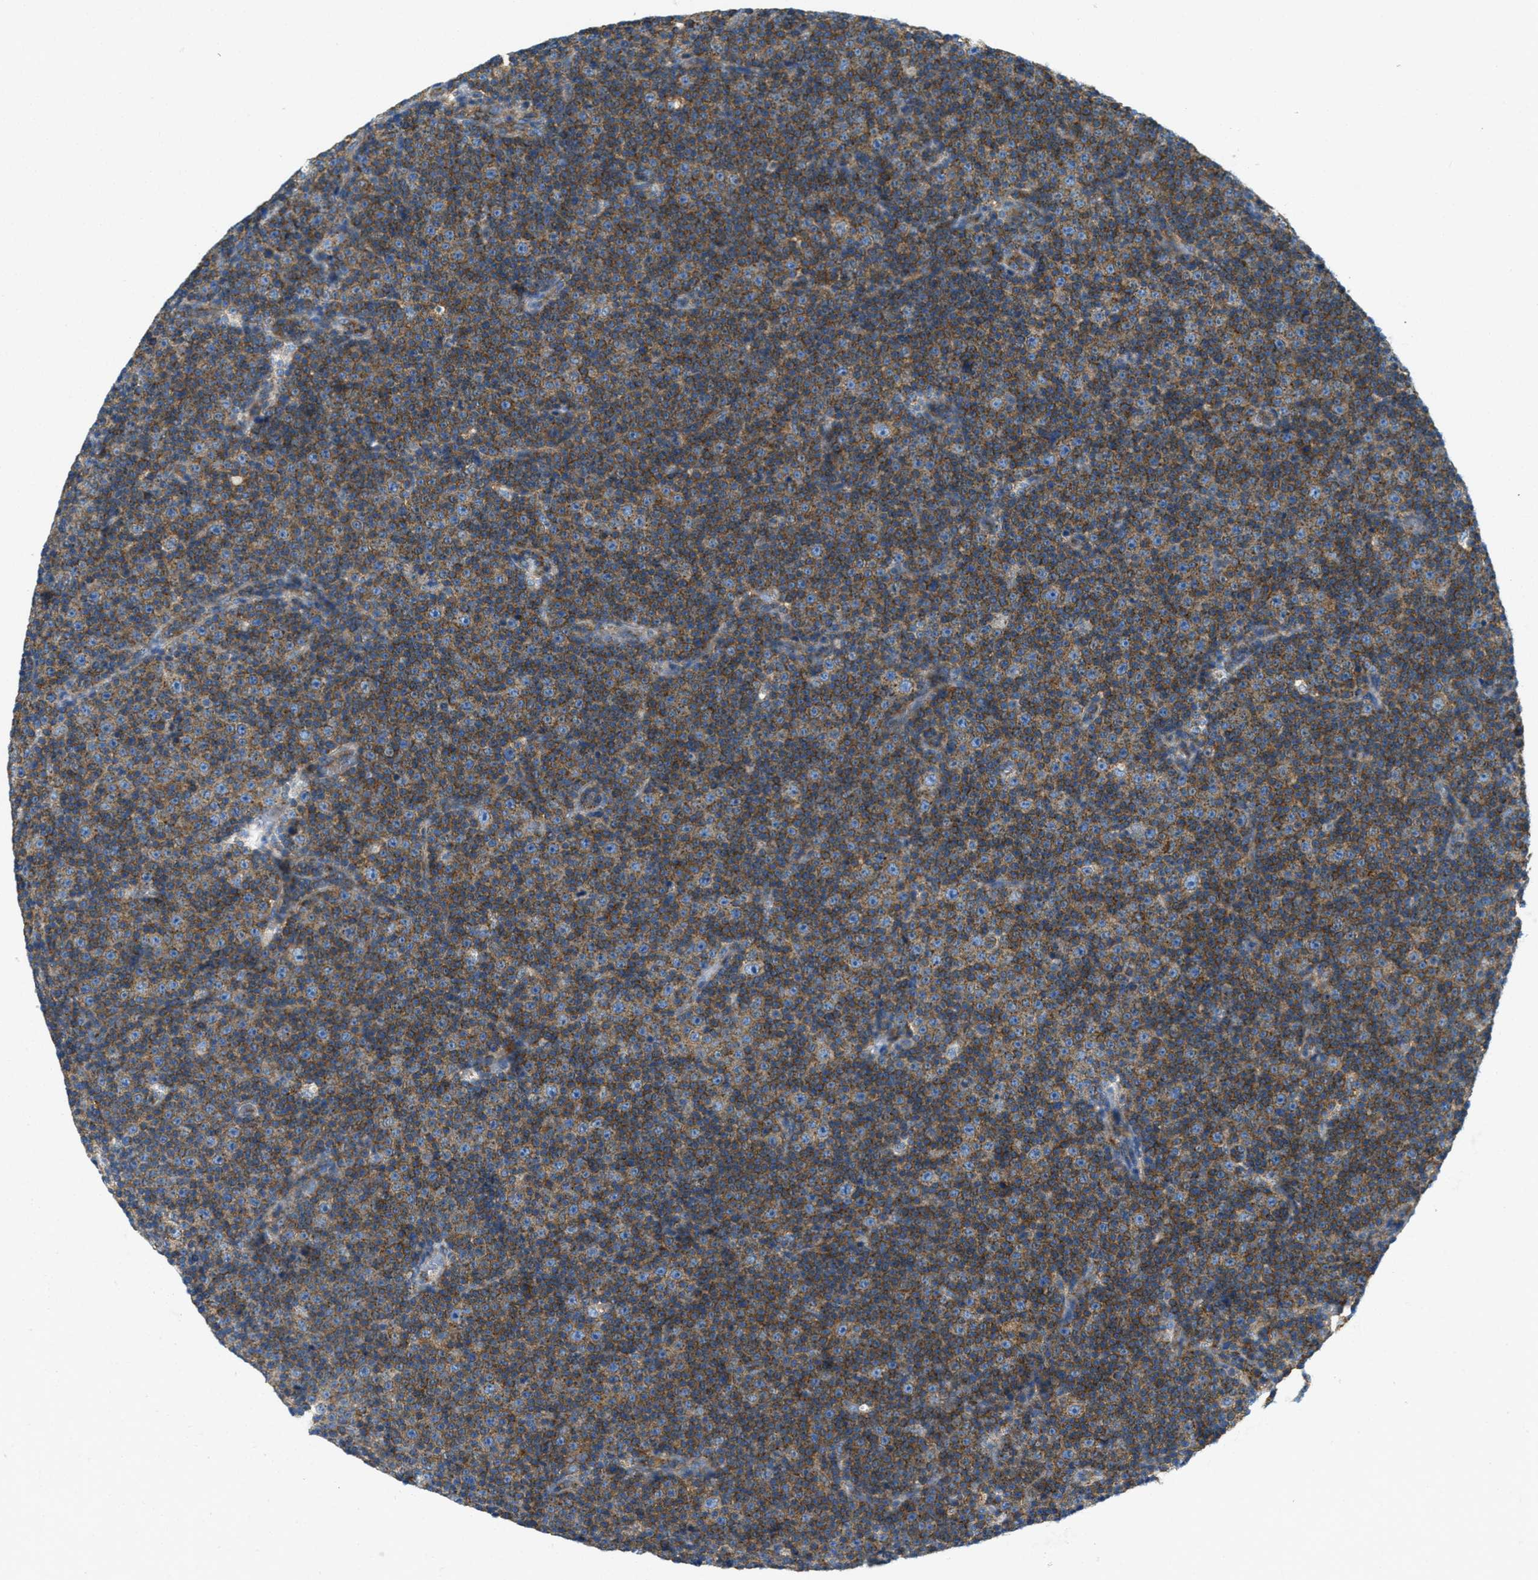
{"staining": {"intensity": "moderate", "quantity": ">75%", "location": "cytoplasmic/membranous"}, "tissue": "lymphoma", "cell_type": "Tumor cells", "image_type": "cancer", "snomed": [{"axis": "morphology", "description": "Malignant lymphoma, non-Hodgkin's type, Low grade"}, {"axis": "topography", "description": "Lymph node"}], "caption": "Moderate cytoplasmic/membranous protein staining is identified in approximately >75% of tumor cells in lymphoma. Nuclei are stained in blue.", "gene": "AP2B1", "patient": {"sex": "female", "age": 67}}